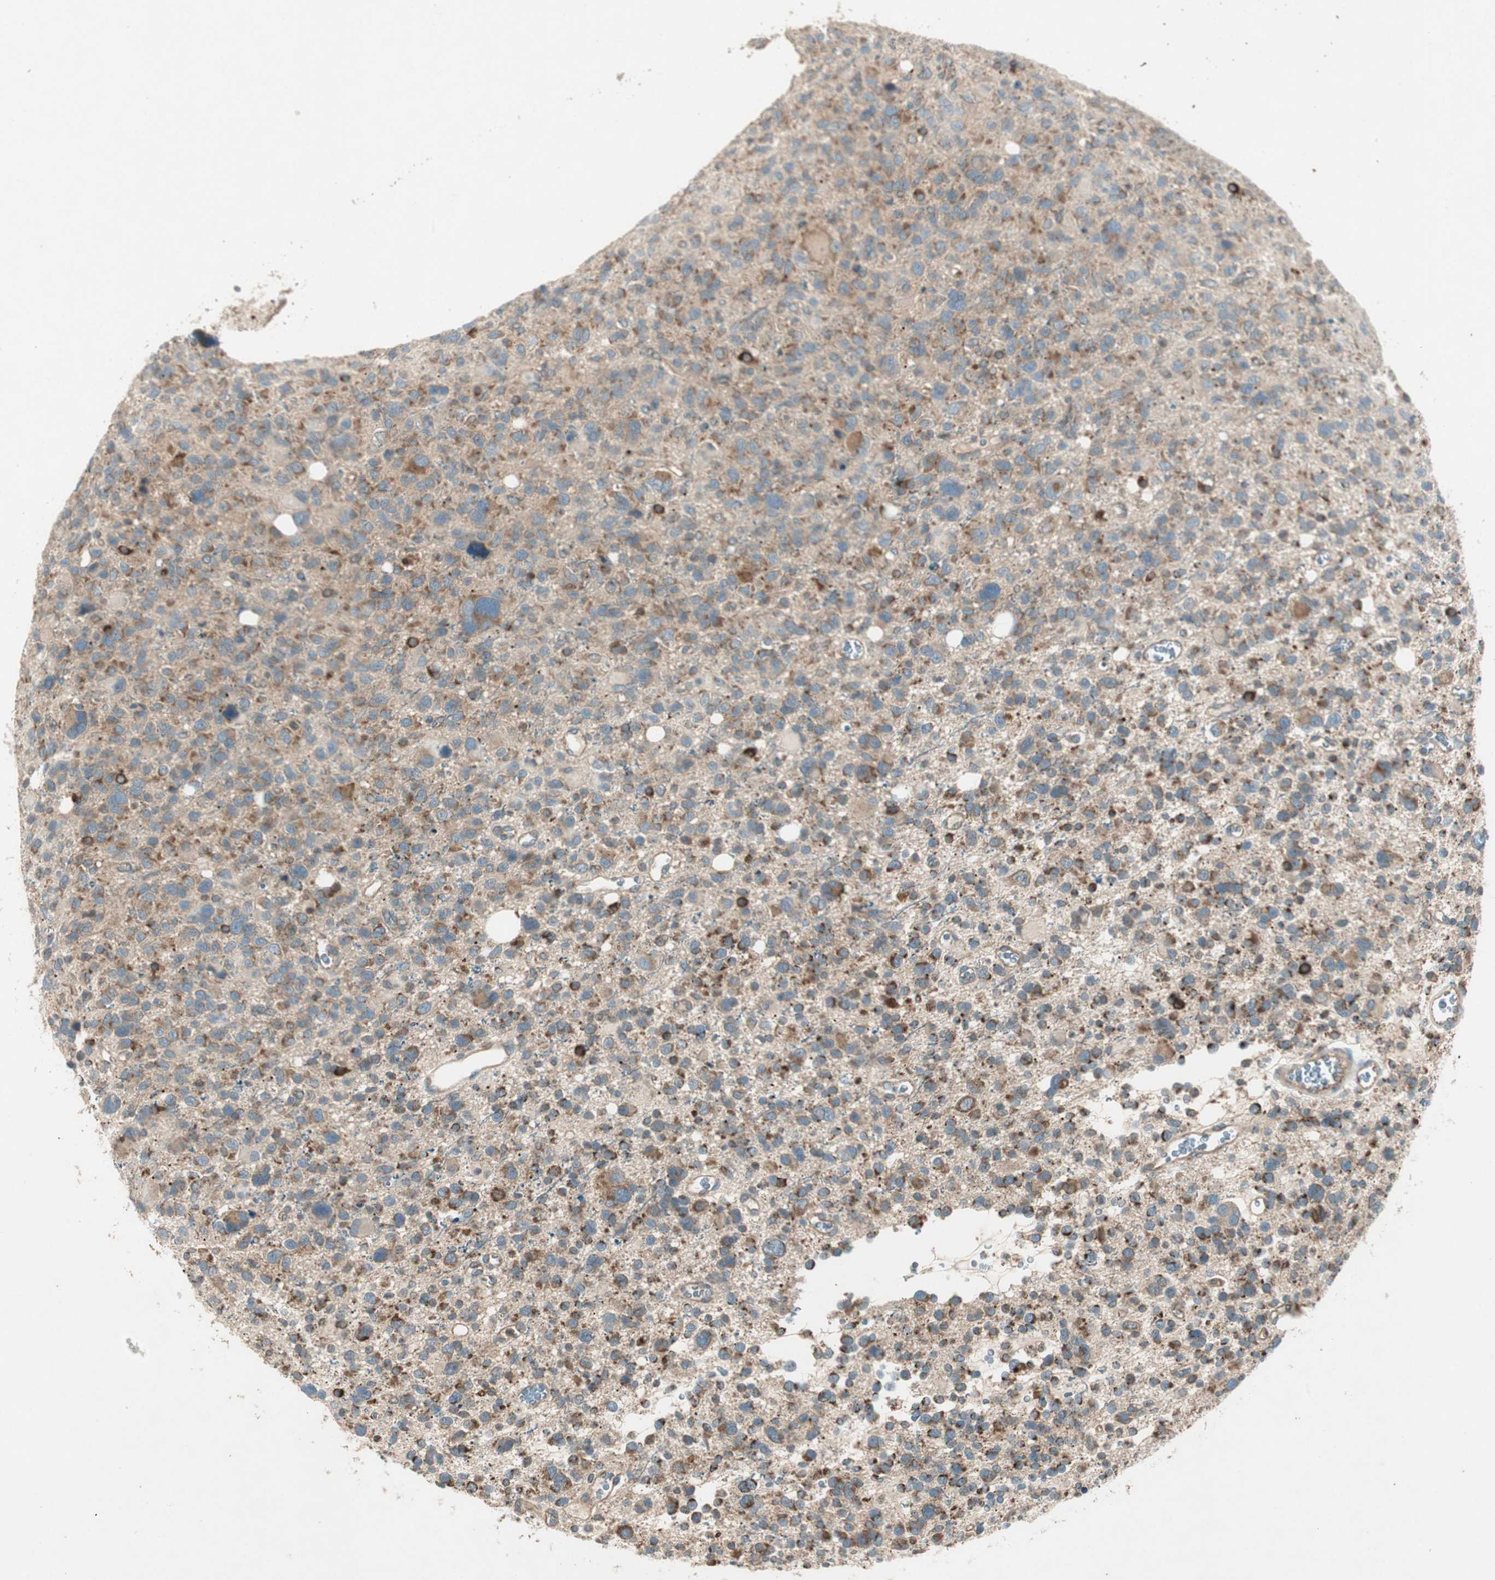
{"staining": {"intensity": "strong", "quantity": "25%-75%", "location": "cytoplasmic/membranous"}, "tissue": "glioma", "cell_type": "Tumor cells", "image_type": "cancer", "snomed": [{"axis": "morphology", "description": "Glioma, malignant, High grade"}, {"axis": "topography", "description": "Brain"}], "caption": "About 25%-75% of tumor cells in glioma demonstrate strong cytoplasmic/membranous protein expression as visualized by brown immunohistochemical staining.", "gene": "CHADL", "patient": {"sex": "male", "age": 48}}